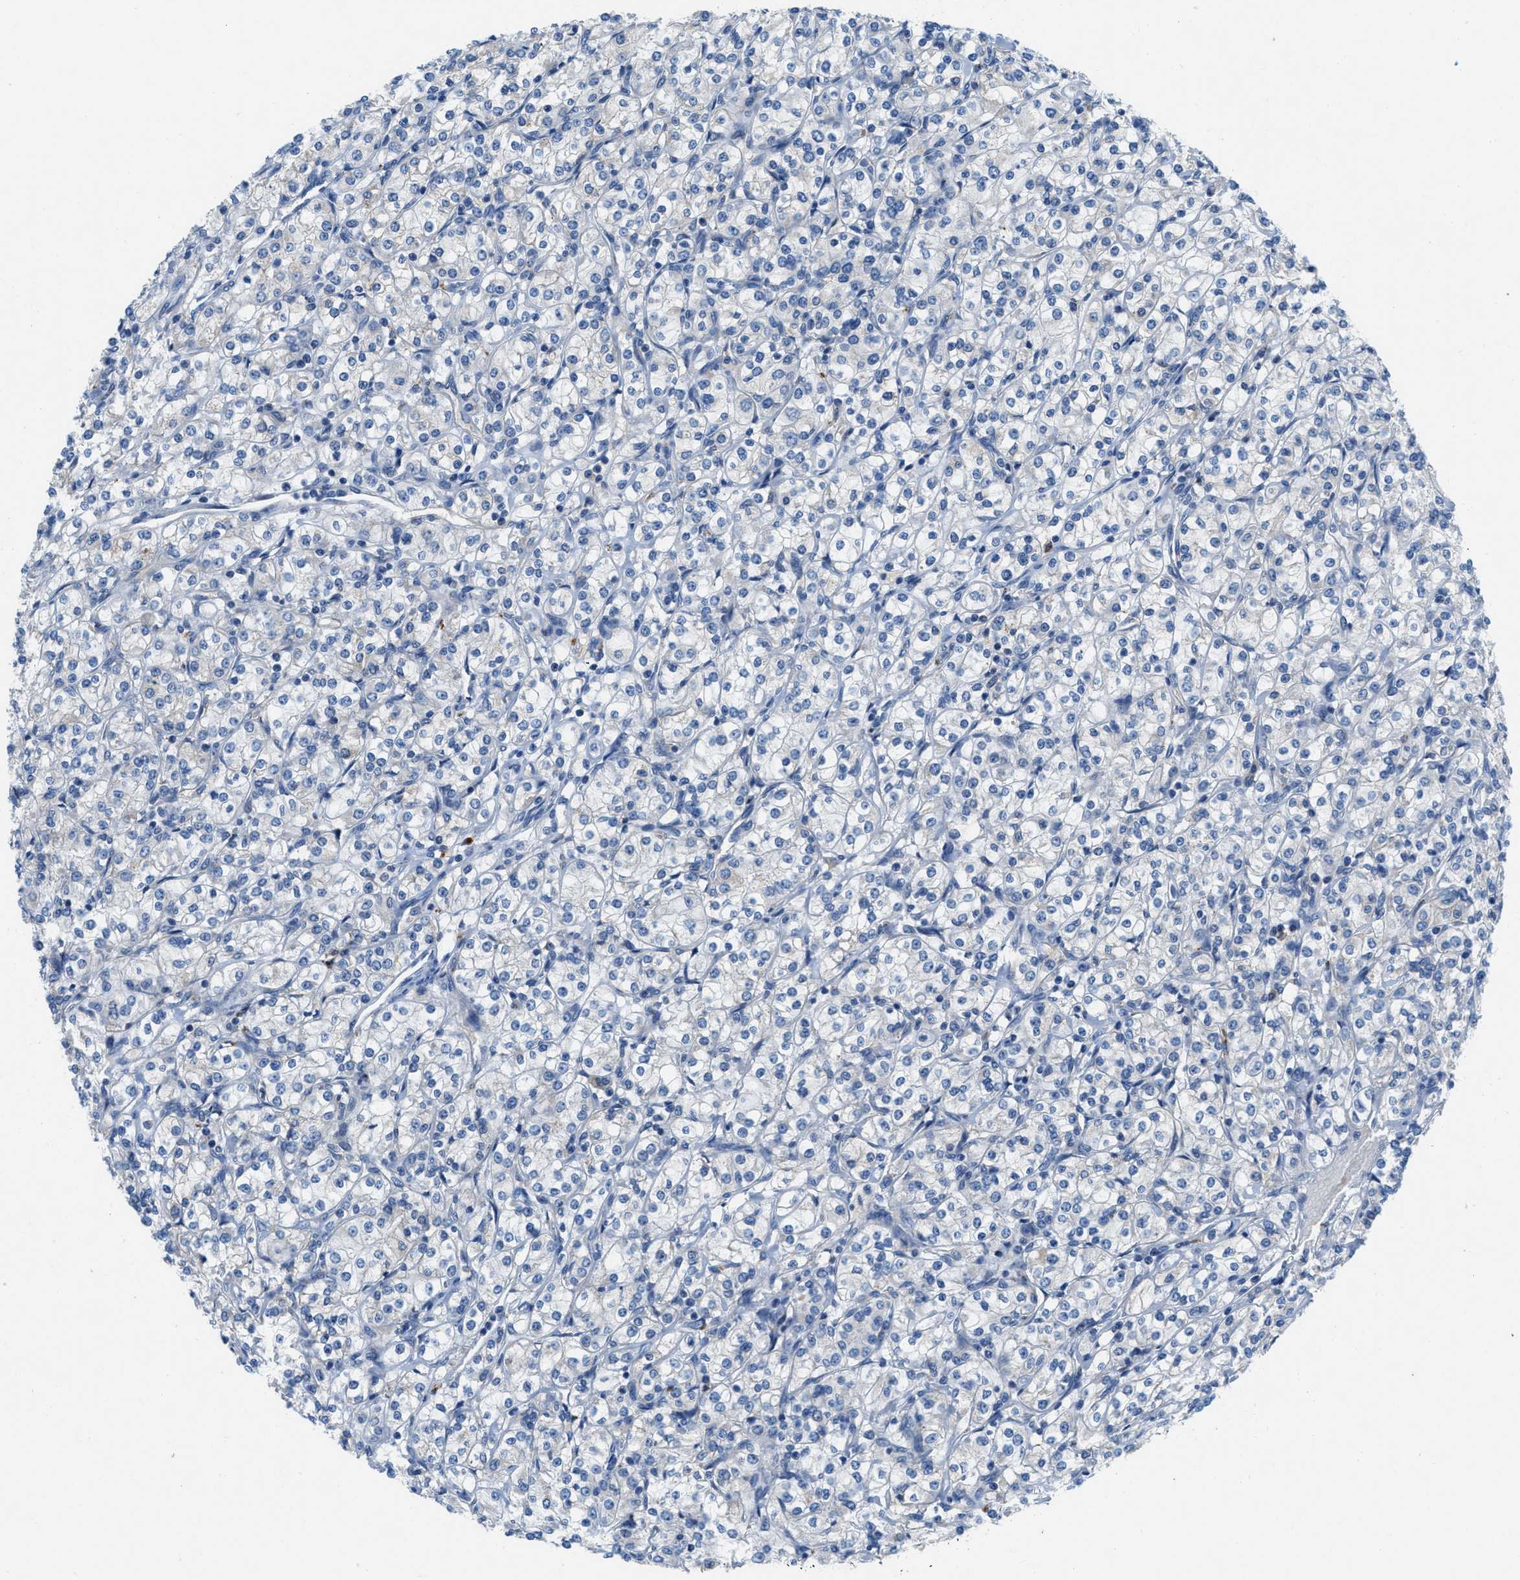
{"staining": {"intensity": "negative", "quantity": "none", "location": "none"}, "tissue": "renal cancer", "cell_type": "Tumor cells", "image_type": "cancer", "snomed": [{"axis": "morphology", "description": "Adenocarcinoma, NOS"}, {"axis": "topography", "description": "Kidney"}], "caption": "Tumor cells show no significant protein expression in renal cancer.", "gene": "TMEM248", "patient": {"sex": "male", "age": 77}}